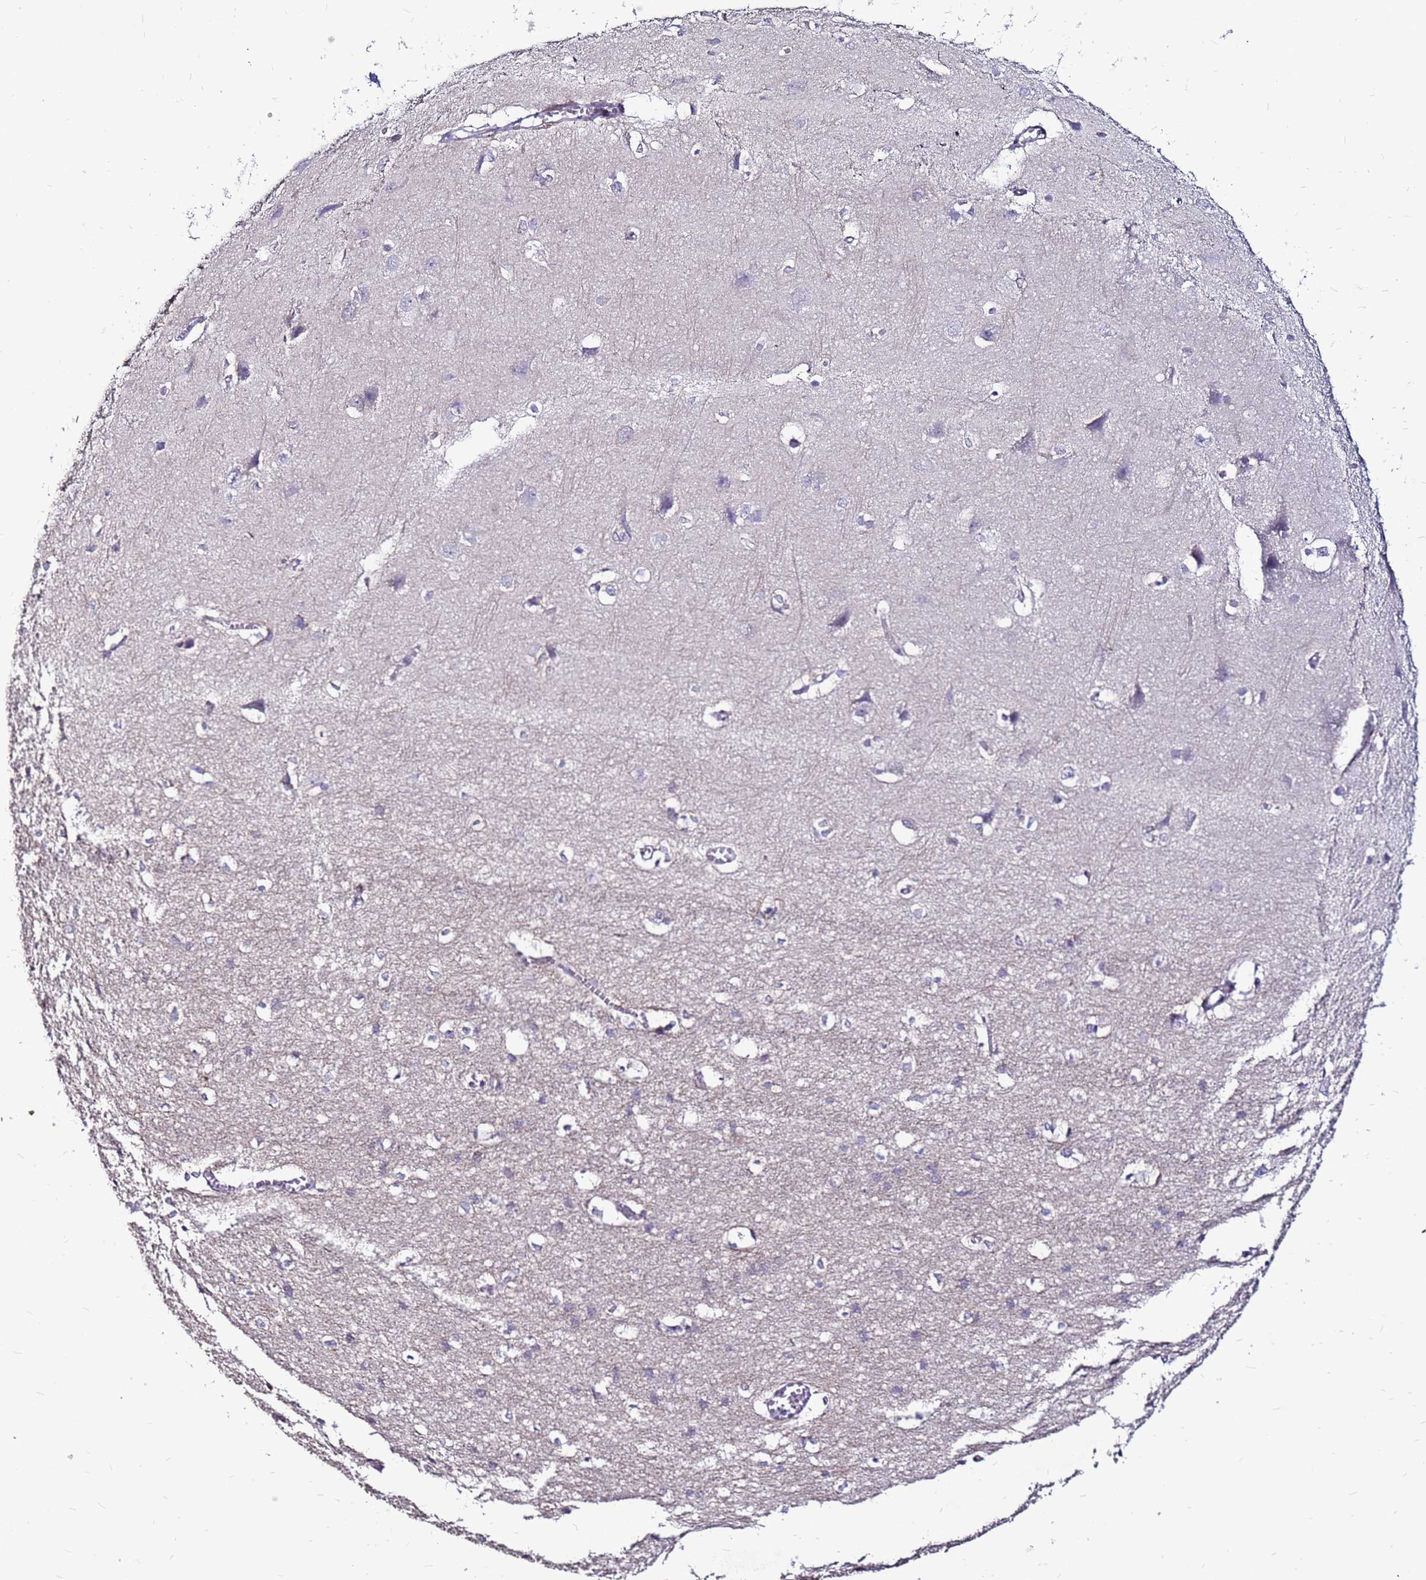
{"staining": {"intensity": "negative", "quantity": "none", "location": "none"}, "tissue": "cerebral cortex", "cell_type": "Endothelial cells", "image_type": "normal", "snomed": [{"axis": "morphology", "description": "Normal tissue, NOS"}, {"axis": "topography", "description": "Cerebral cortex"}], "caption": "Human cerebral cortex stained for a protein using immunohistochemistry reveals no staining in endothelial cells.", "gene": "SLC44A3", "patient": {"sex": "male", "age": 37}}